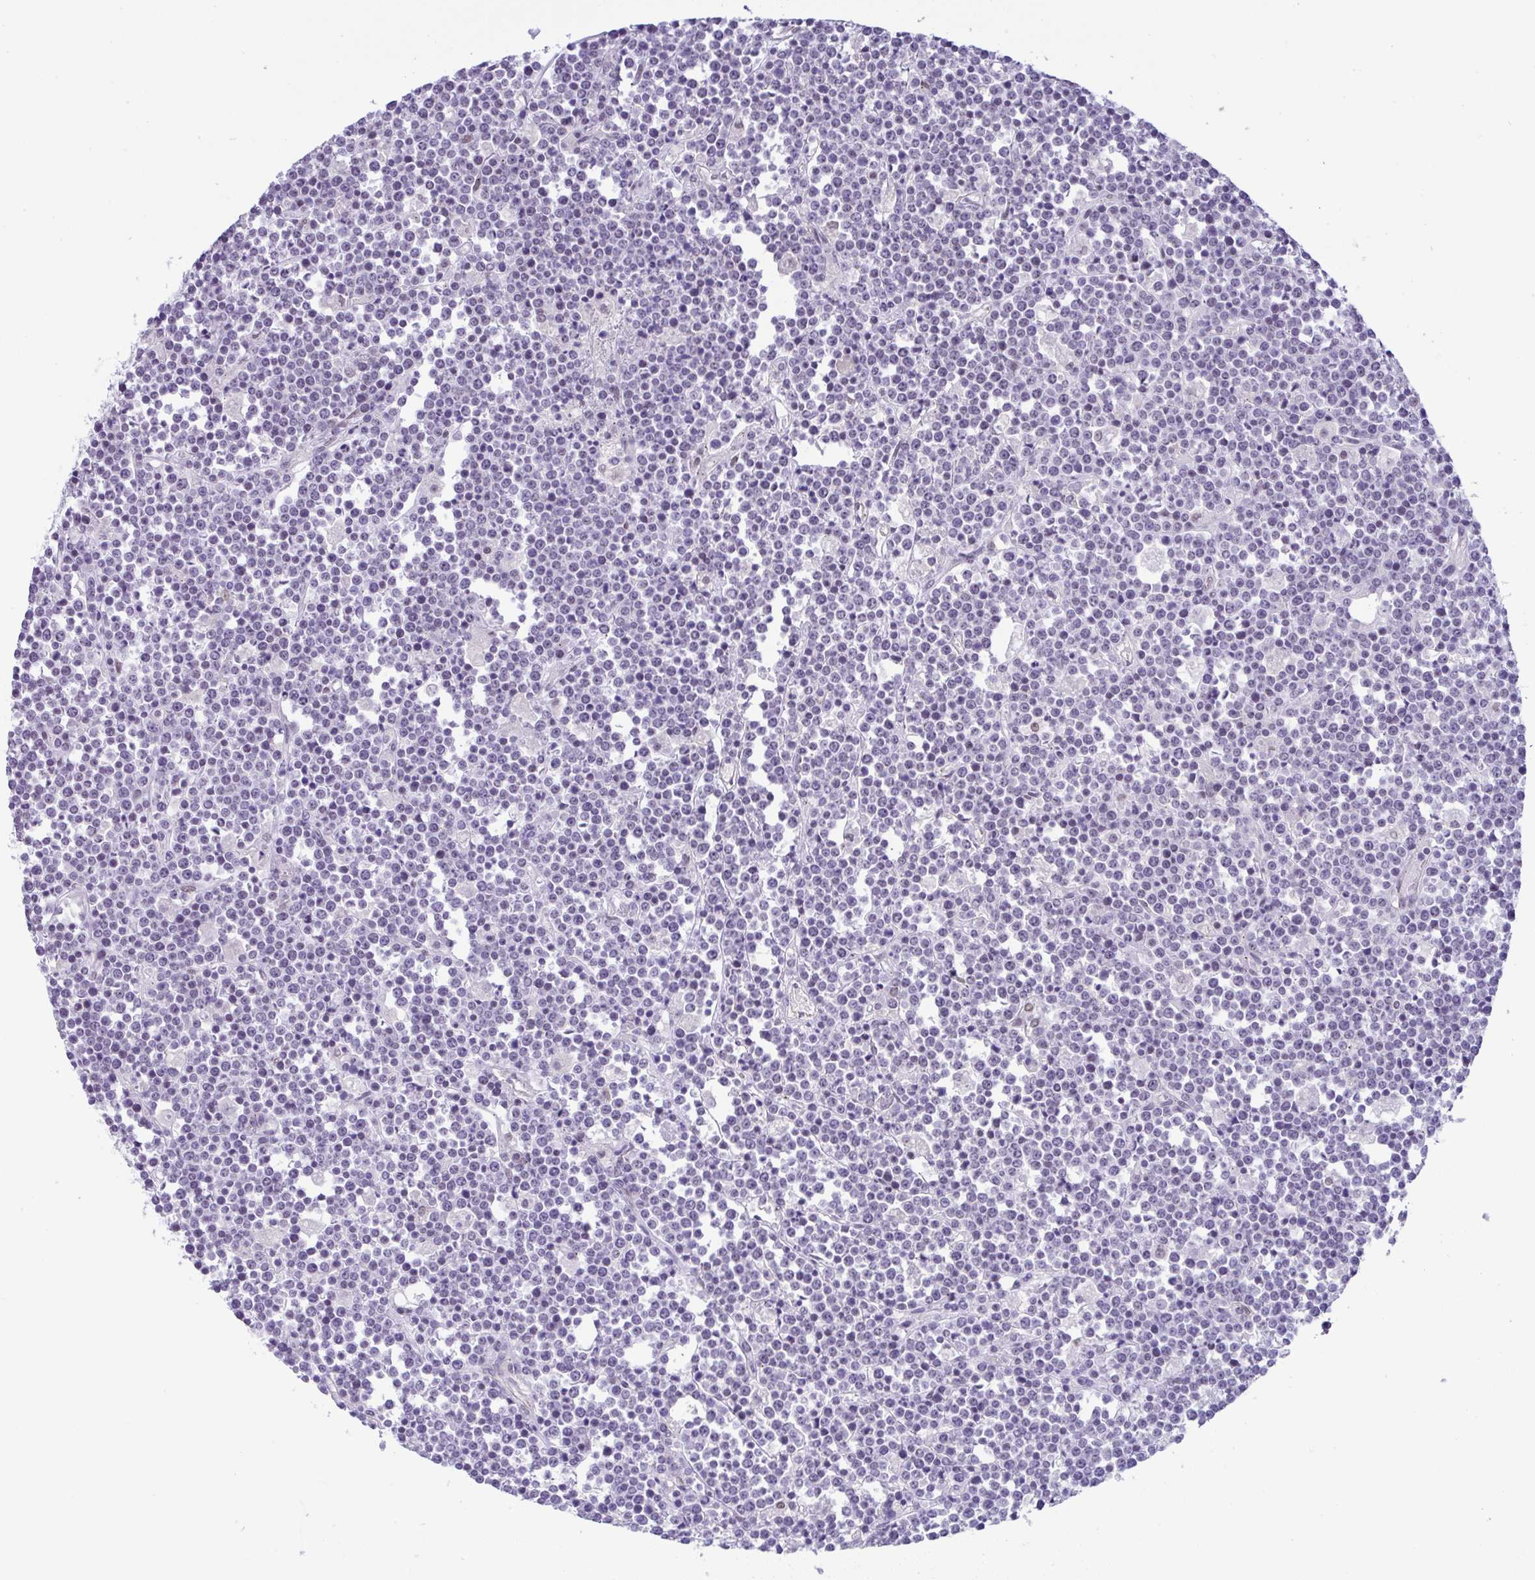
{"staining": {"intensity": "negative", "quantity": "none", "location": "none"}, "tissue": "lymphoma", "cell_type": "Tumor cells", "image_type": "cancer", "snomed": [{"axis": "morphology", "description": "Malignant lymphoma, non-Hodgkin's type, High grade"}, {"axis": "topography", "description": "Ovary"}], "caption": "IHC histopathology image of neoplastic tissue: human malignant lymphoma, non-Hodgkin's type (high-grade) stained with DAB (3,3'-diaminobenzidine) exhibits no significant protein expression in tumor cells. (Brightfield microscopy of DAB (3,3'-diaminobenzidine) immunohistochemistry (IHC) at high magnification).", "gene": "FAM177A1", "patient": {"sex": "female", "age": 56}}